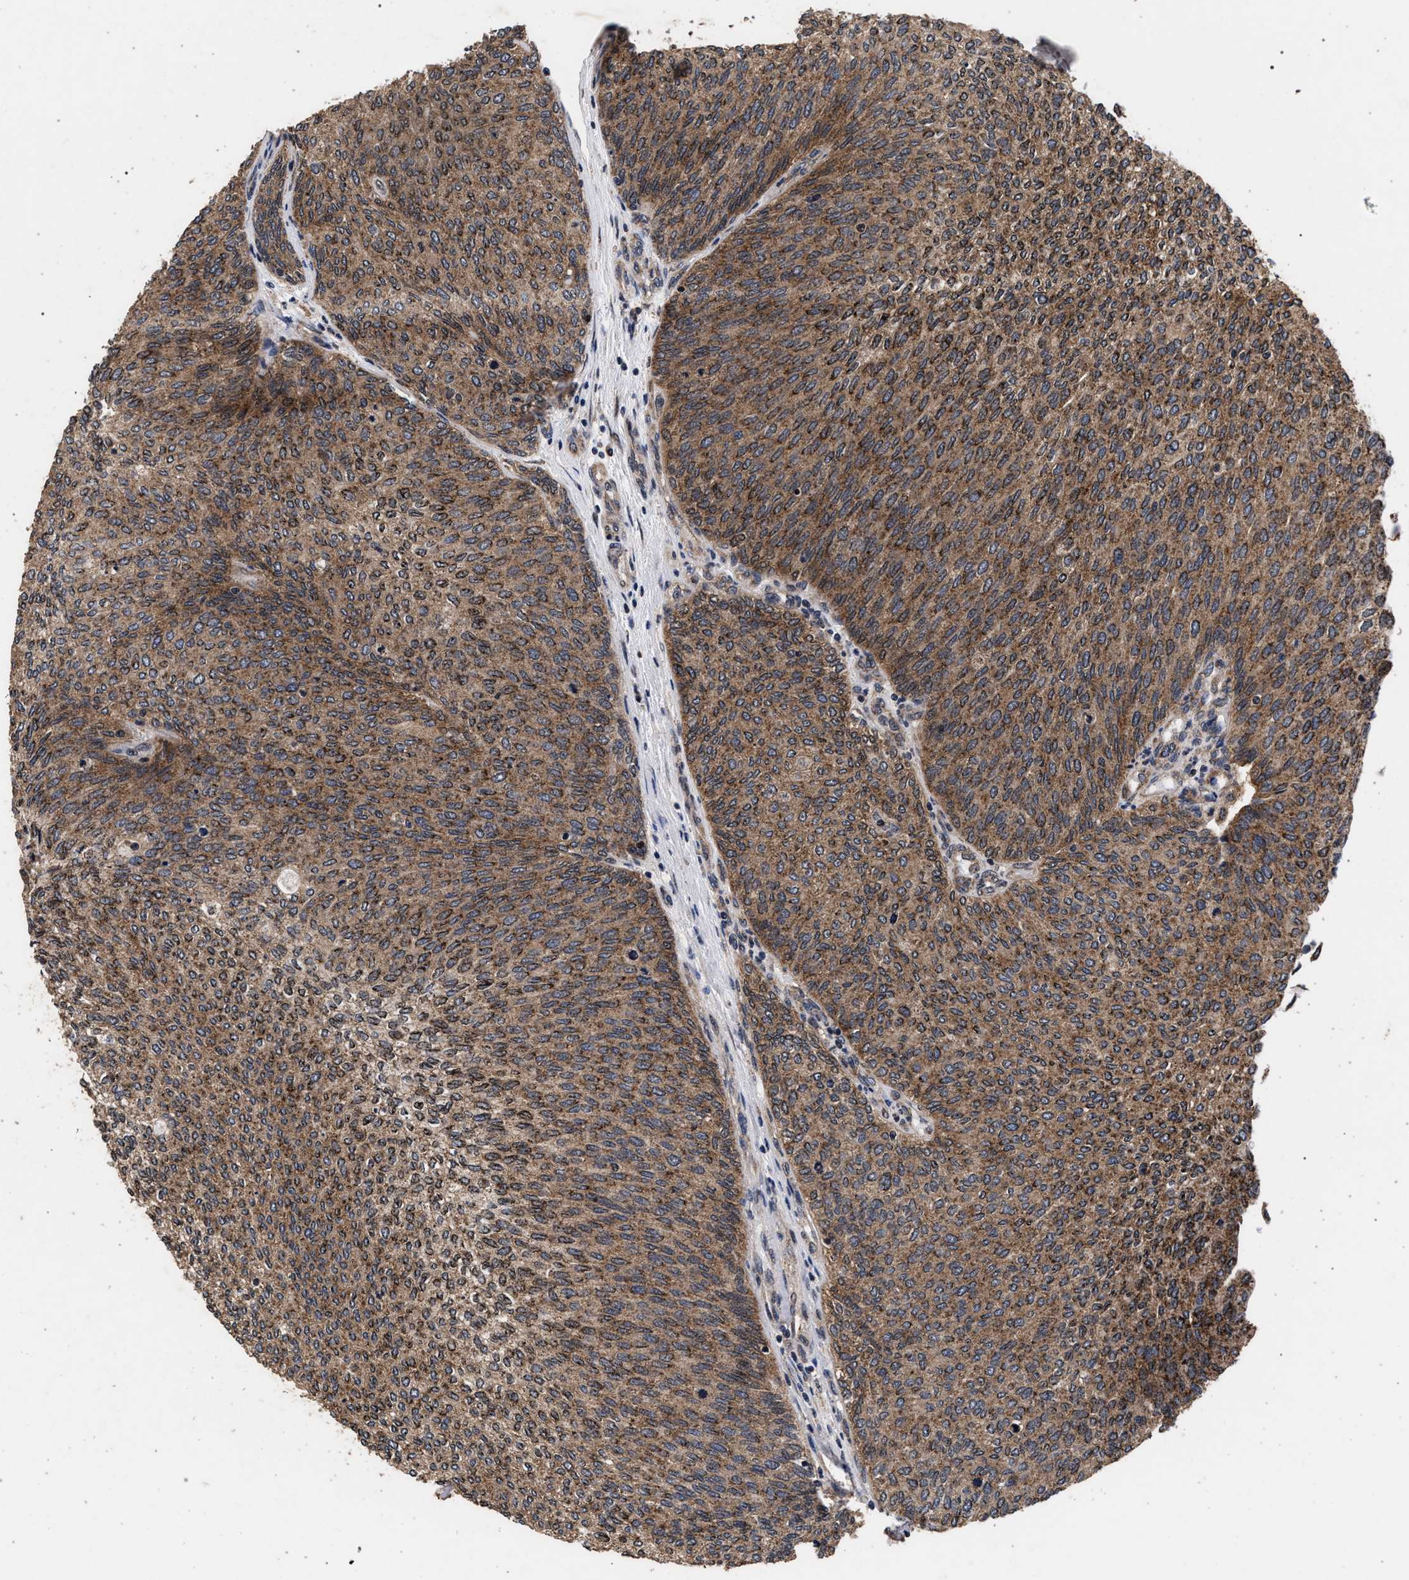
{"staining": {"intensity": "moderate", "quantity": ">75%", "location": "cytoplasmic/membranous"}, "tissue": "urothelial cancer", "cell_type": "Tumor cells", "image_type": "cancer", "snomed": [{"axis": "morphology", "description": "Urothelial carcinoma, Low grade"}, {"axis": "topography", "description": "Urinary bladder"}], "caption": "The photomicrograph shows immunohistochemical staining of urothelial cancer. There is moderate cytoplasmic/membranous positivity is appreciated in about >75% of tumor cells.", "gene": "ACOX1", "patient": {"sex": "female", "age": 79}}